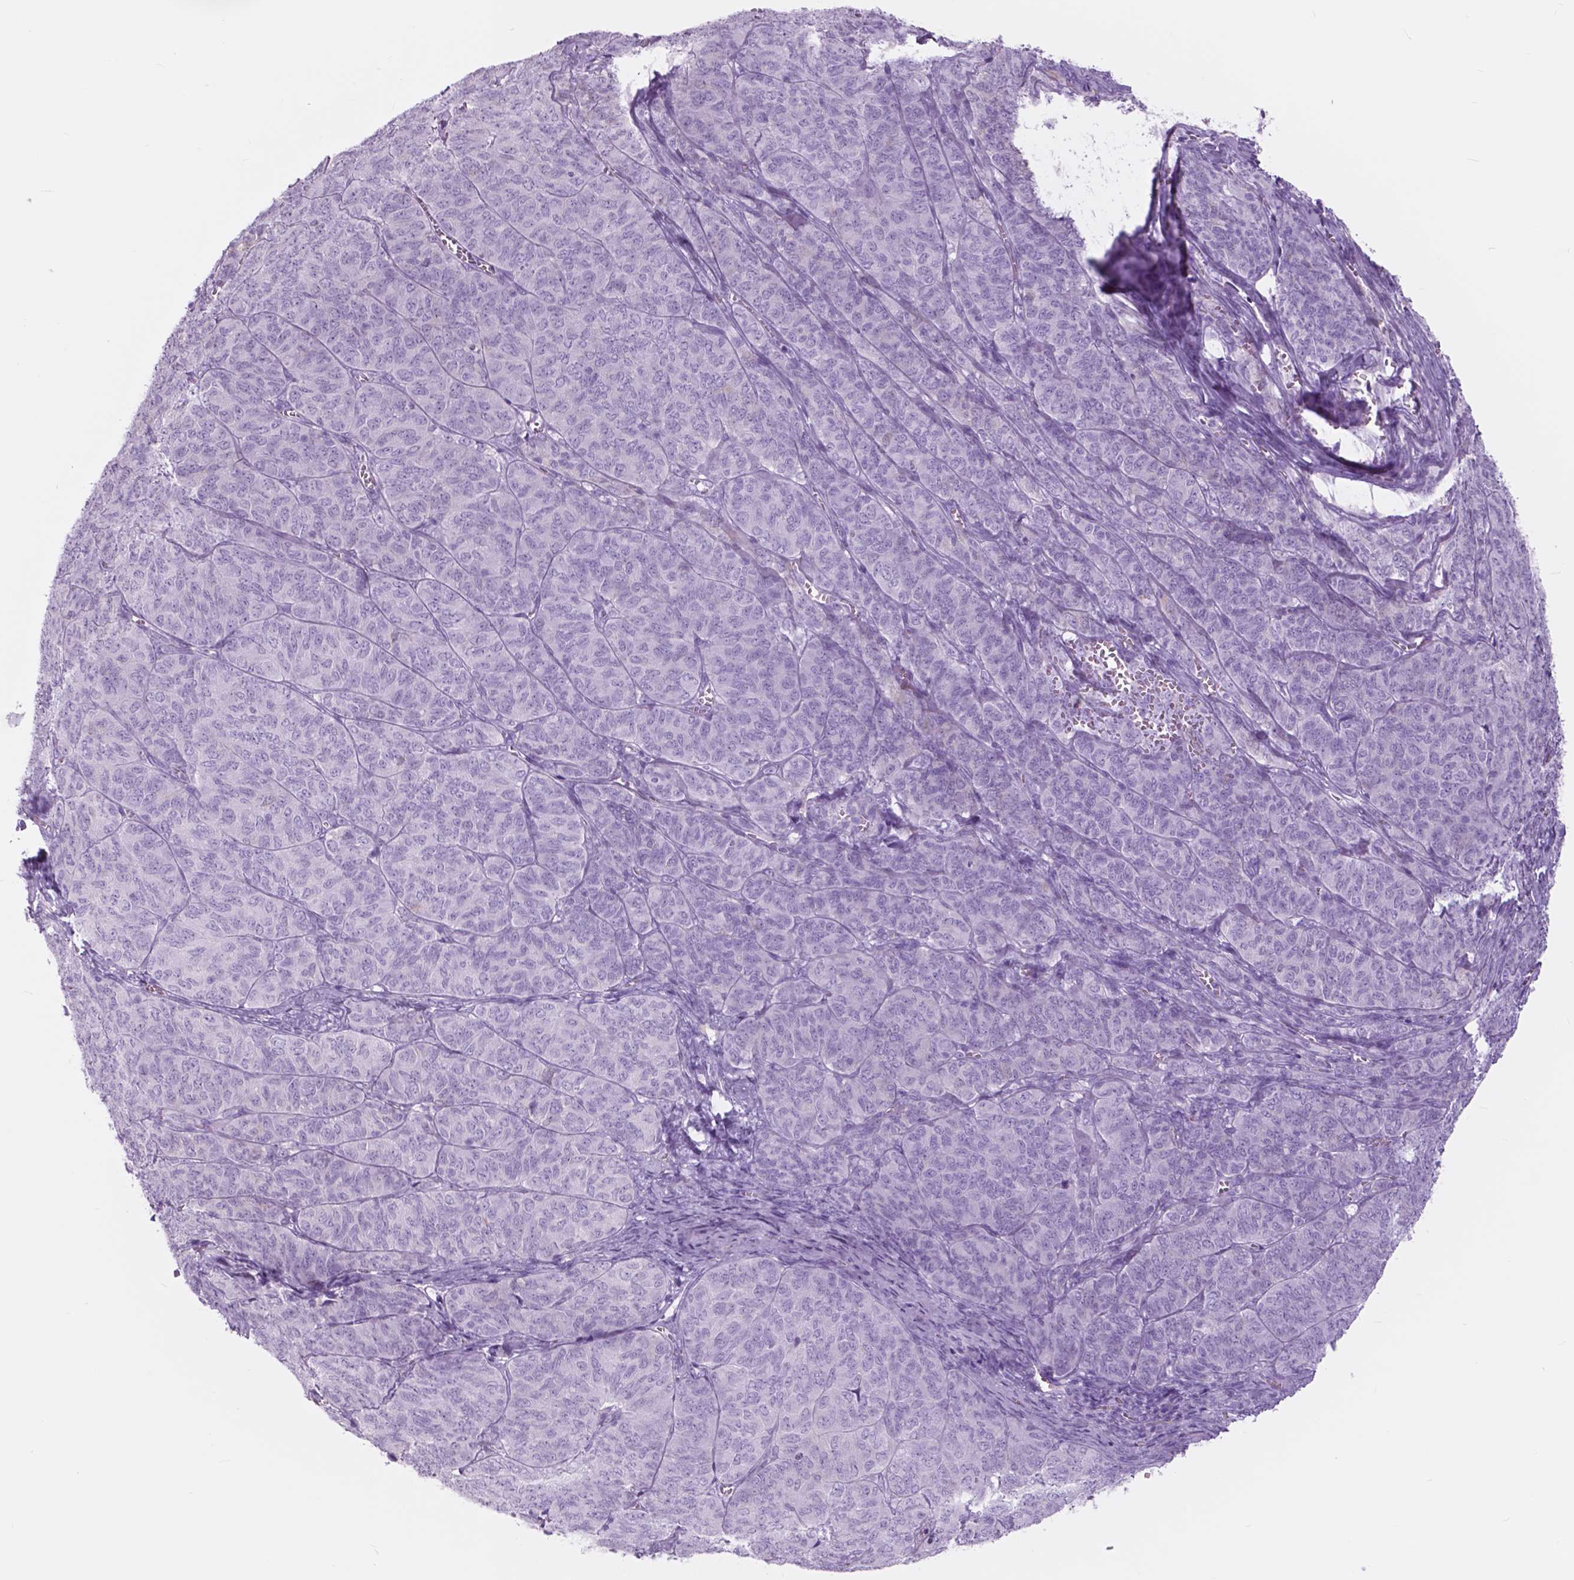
{"staining": {"intensity": "negative", "quantity": "none", "location": "none"}, "tissue": "ovarian cancer", "cell_type": "Tumor cells", "image_type": "cancer", "snomed": [{"axis": "morphology", "description": "Carcinoma, endometroid"}, {"axis": "topography", "description": "Ovary"}], "caption": "Protein analysis of ovarian cancer (endometroid carcinoma) exhibits no significant positivity in tumor cells.", "gene": "FXYD2", "patient": {"sex": "female", "age": 80}}